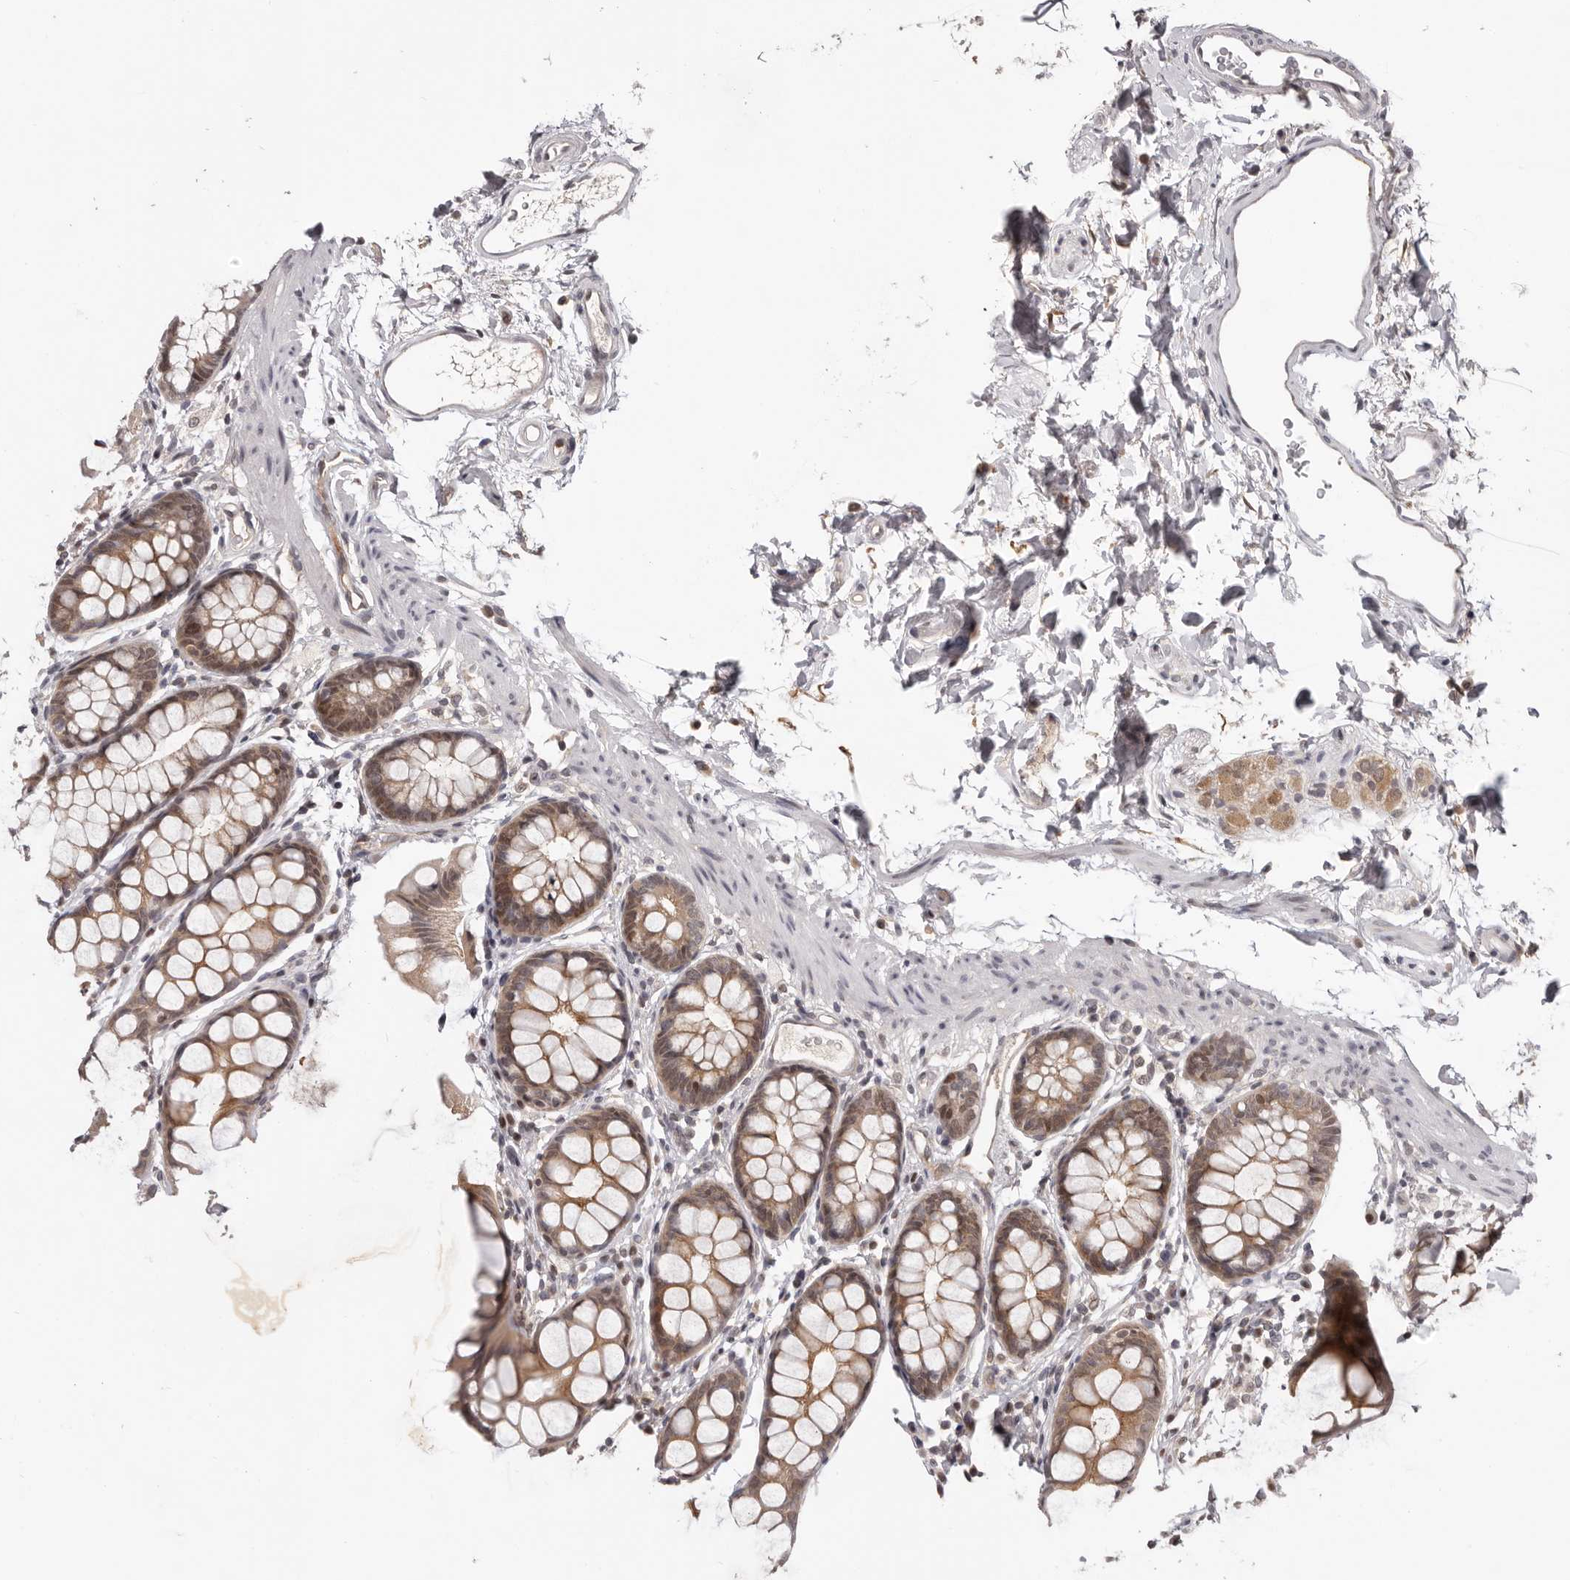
{"staining": {"intensity": "moderate", "quantity": ">75%", "location": "cytoplasmic/membranous,nuclear"}, "tissue": "rectum", "cell_type": "Glandular cells", "image_type": "normal", "snomed": [{"axis": "morphology", "description": "Normal tissue, NOS"}, {"axis": "topography", "description": "Rectum"}], "caption": "High-power microscopy captured an immunohistochemistry histopathology image of unremarkable rectum, revealing moderate cytoplasmic/membranous,nuclear staining in approximately >75% of glandular cells.", "gene": "TBX5", "patient": {"sex": "female", "age": 65}}